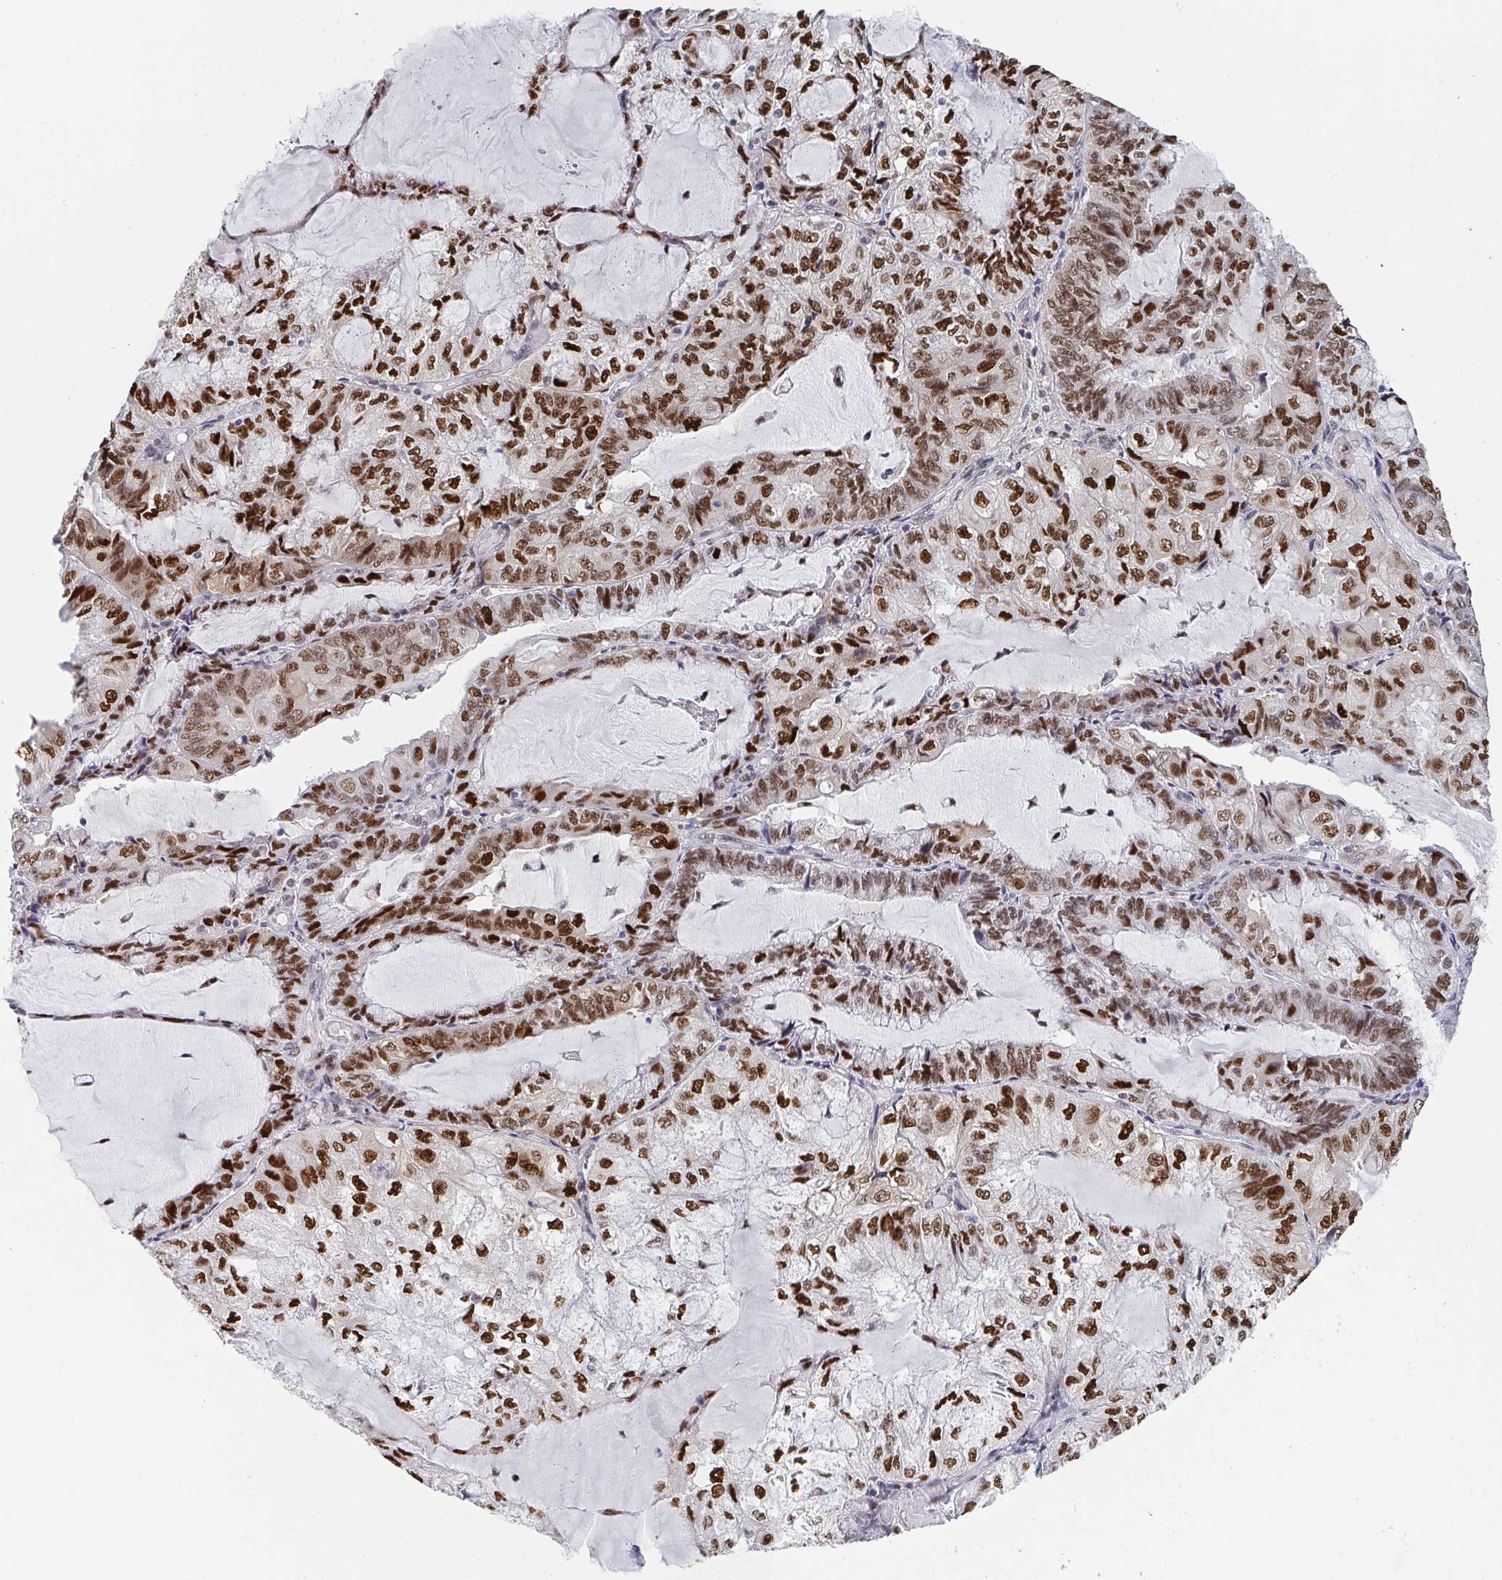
{"staining": {"intensity": "strong", "quantity": ">75%", "location": "nuclear"}, "tissue": "endometrial cancer", "cell_type": "Tumor cells", "image_type": "cancer", "snomed": [{"axis": "morphology", "description": "Adenocarcinoma, NOS"}, {"axis": "topography", "description": "Endometrium"}], "caption": "Endometrial cancer (adenocarcinoma) was stained to show a protein in brown. There is high levels of strong nuclear positivity in approximately >75% of tumor cells.", "gene": "JDP2", "patient": {"sex": "female", "age": 81}}